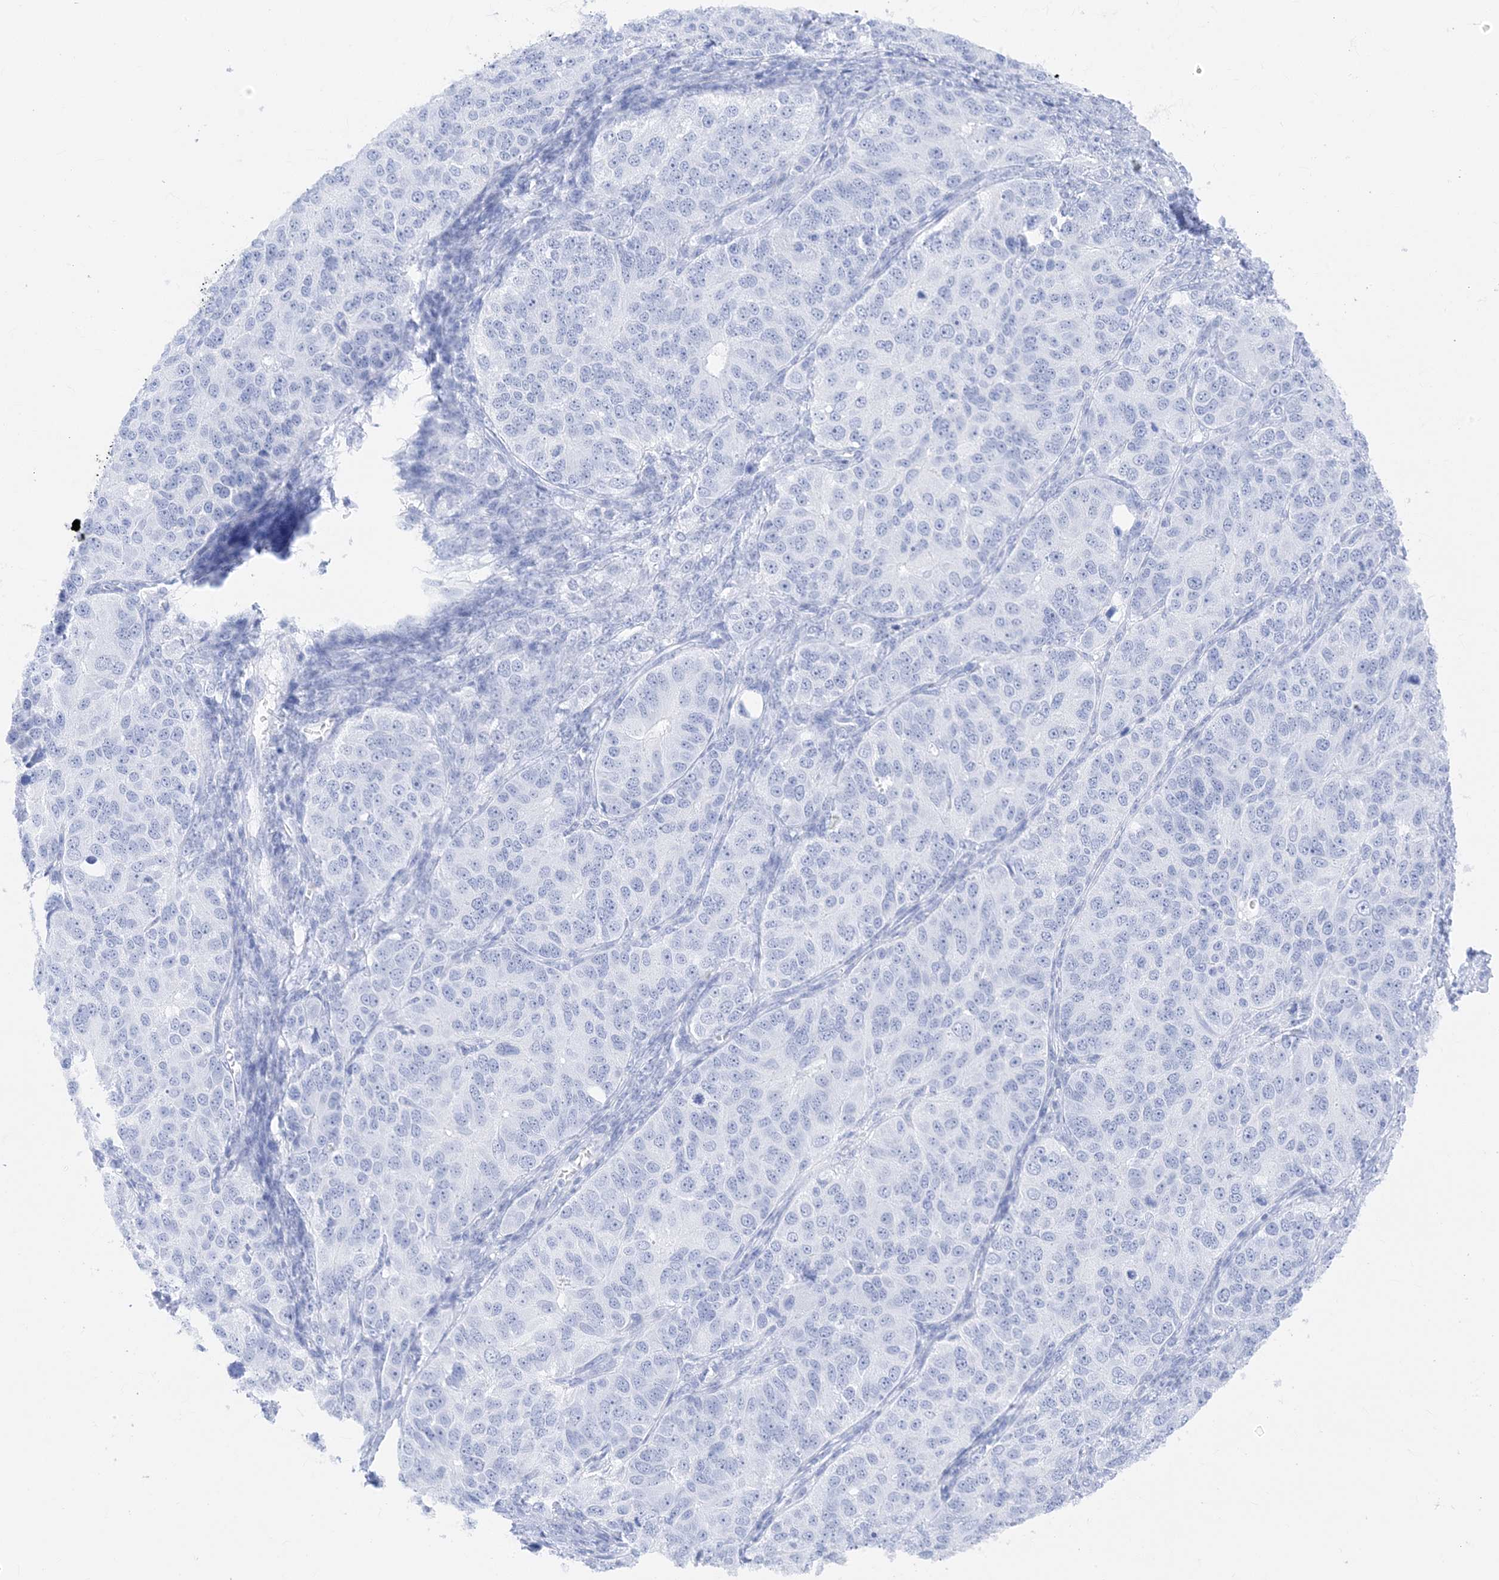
{"staining": {"intensity": "negative", "quantity": "none", "location": "none"}, "tissue": "ovarian cancer", "cell_type": "Tumor cells", "image_type": "cancer", "snomed": [{"axis": "morphology", "description": "Carcinoma, endometroid"}, {"axis": "topography", "description": "Ovary"}], "caption": "Immunohistochemistry (IHC) micrograph of human ovarian cancer stained for a protein (brown), which shows no expression in tumor cells.", "gene": "MUC17", "patient": {"sex": "female", "age": 51}}